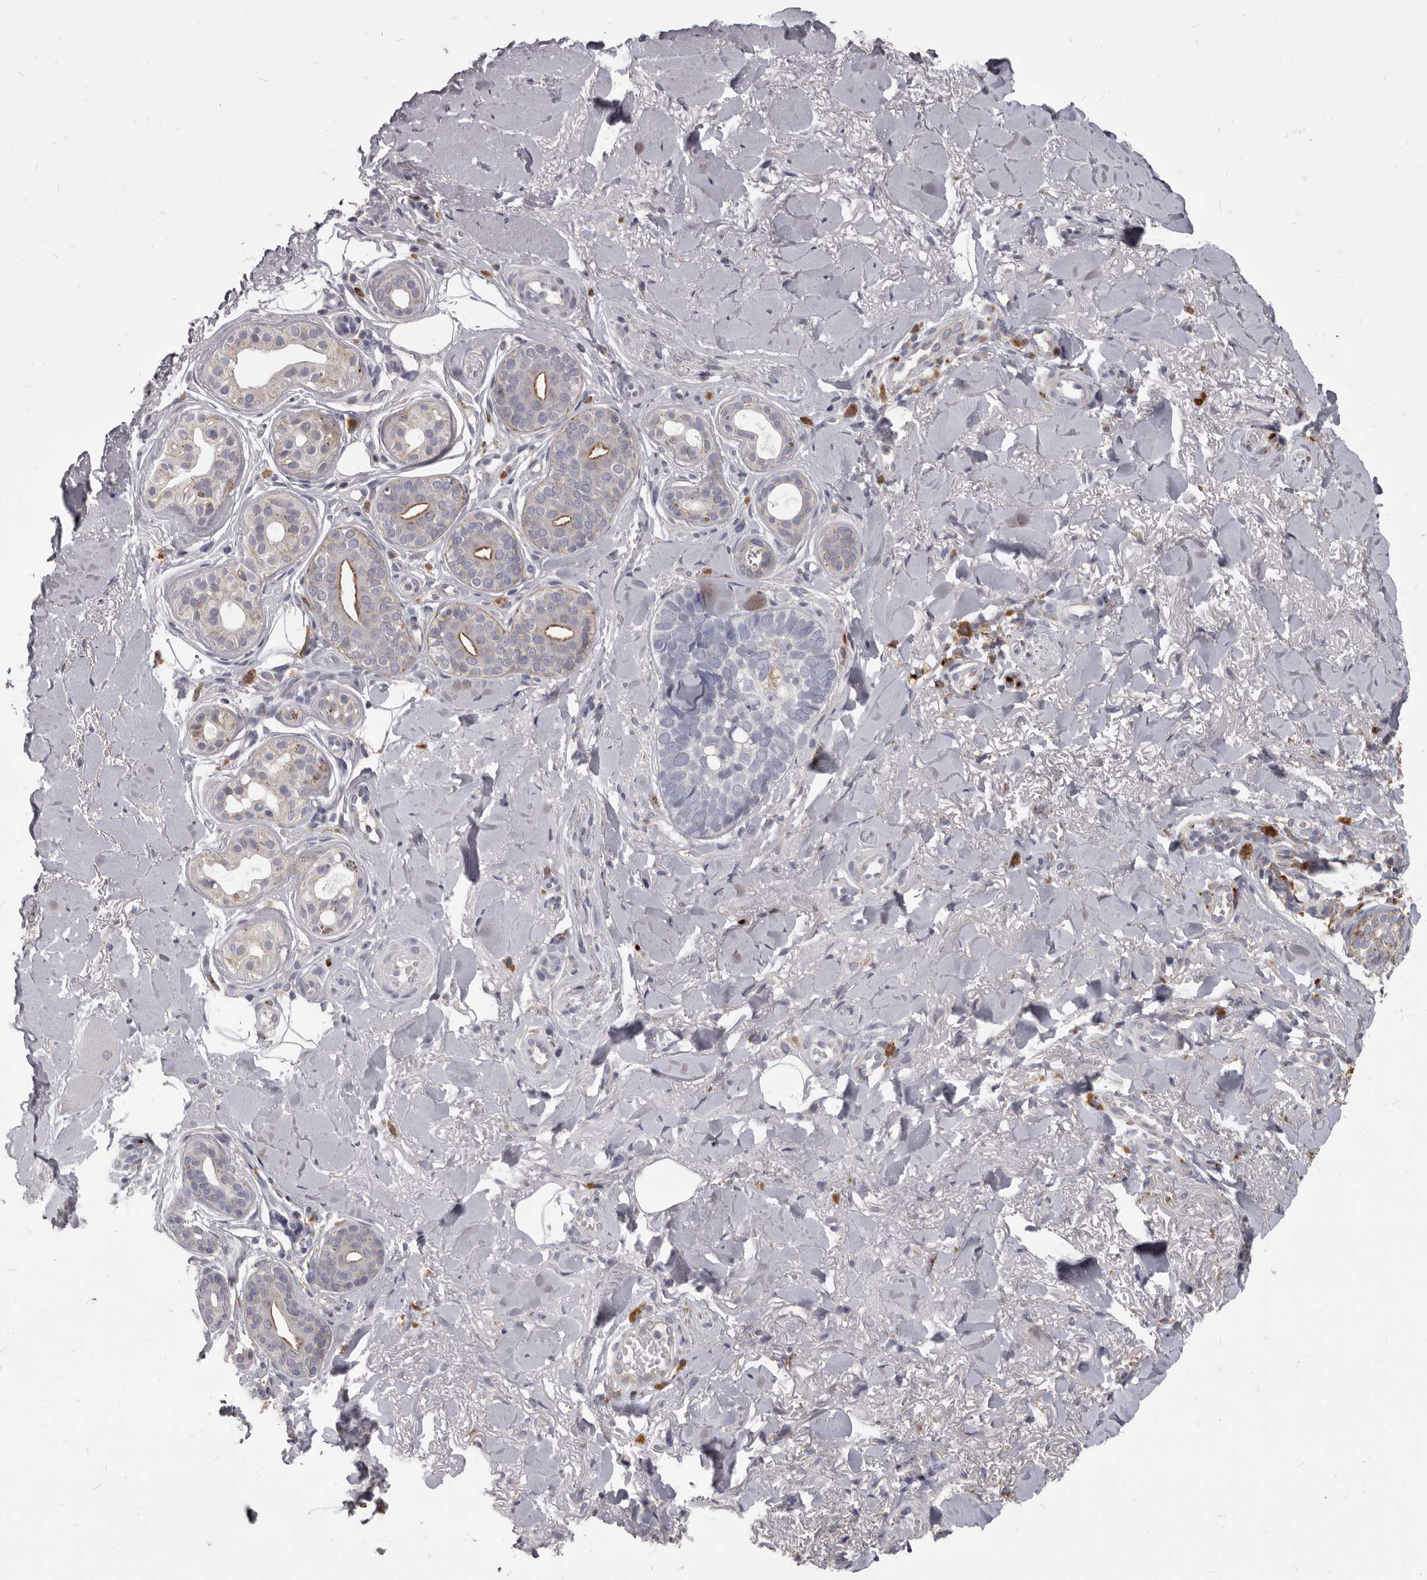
{"staining": {"intensity": "negative", "quantity": "none", "location": "none"}, "tissue": "skin cancer", "cell_type": "Tumor cells", "image_type": "cancer", "snomed": [{"axis": "morphology", "description": "Basal cell carcinoma"}, {"axis": "topography", "description": "Skin"}], "caption": "Immunohistochemical staining of skin basal cell carcinoma demonstrates no significant staining in tumor cells.", "gene": "PI4K2A", "patient": {"sex": "female", "age": 82}}